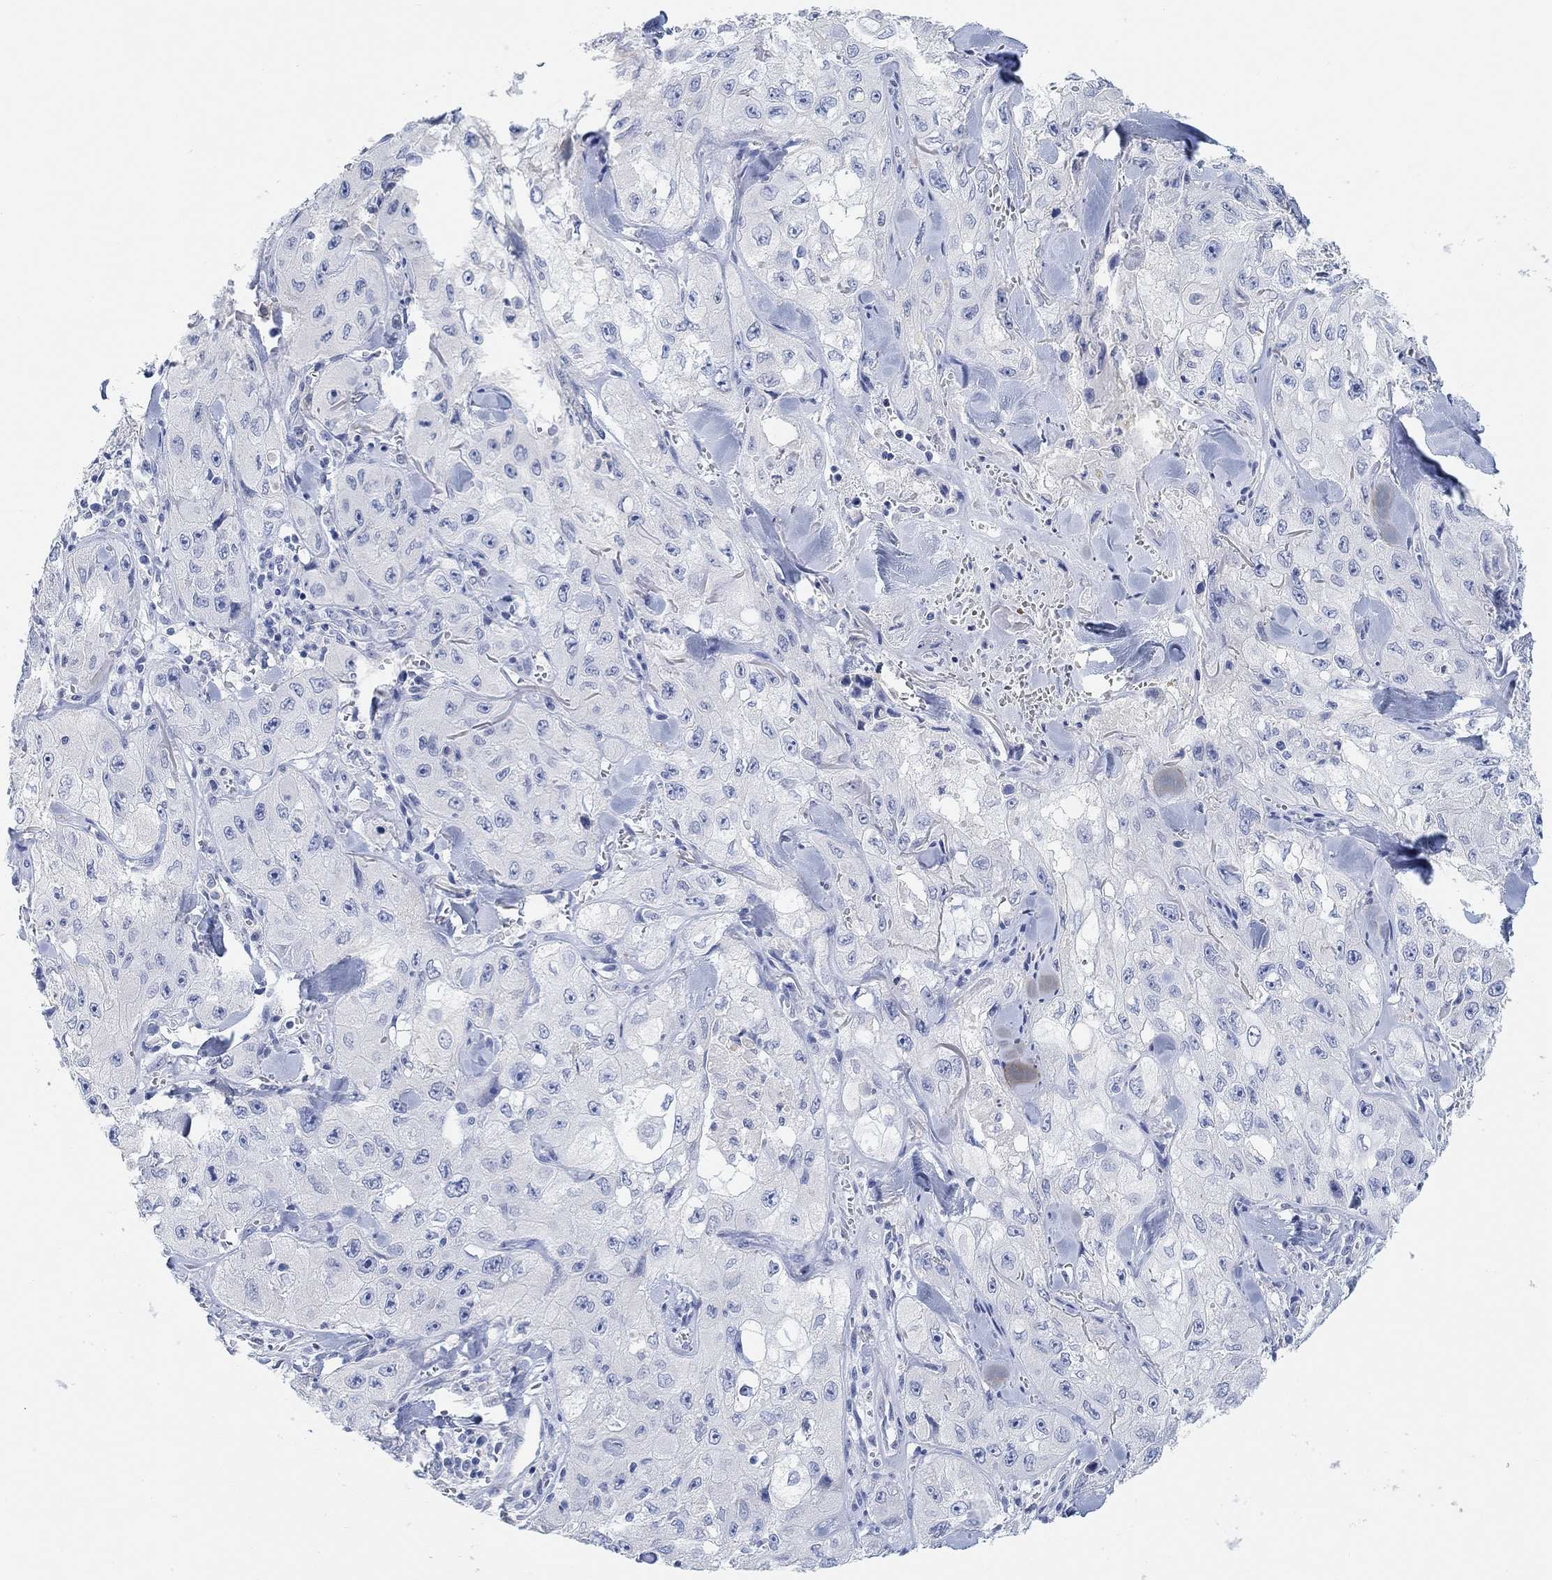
{"staining": {"intensity": "negative", "quantity": "none", "location": "none"}, "tissue": "skin cancer", "cell_type": "Tumor cells", "image_type": "cancer", "snomed": [{"axis": "morphology", "description": "Squamous cell carcinoma, NOS"}, {"axis": "topography", "description": "Skin"}, {"axis": "topography", "description": "Subcutis"}], "caption": "Immunohistochemistry (IHC) of human skin squamous cell carcinoma displays no expression in tumor cells.", "gene": "VAT1L", "patient": {"sex": "male", "age": 73}}